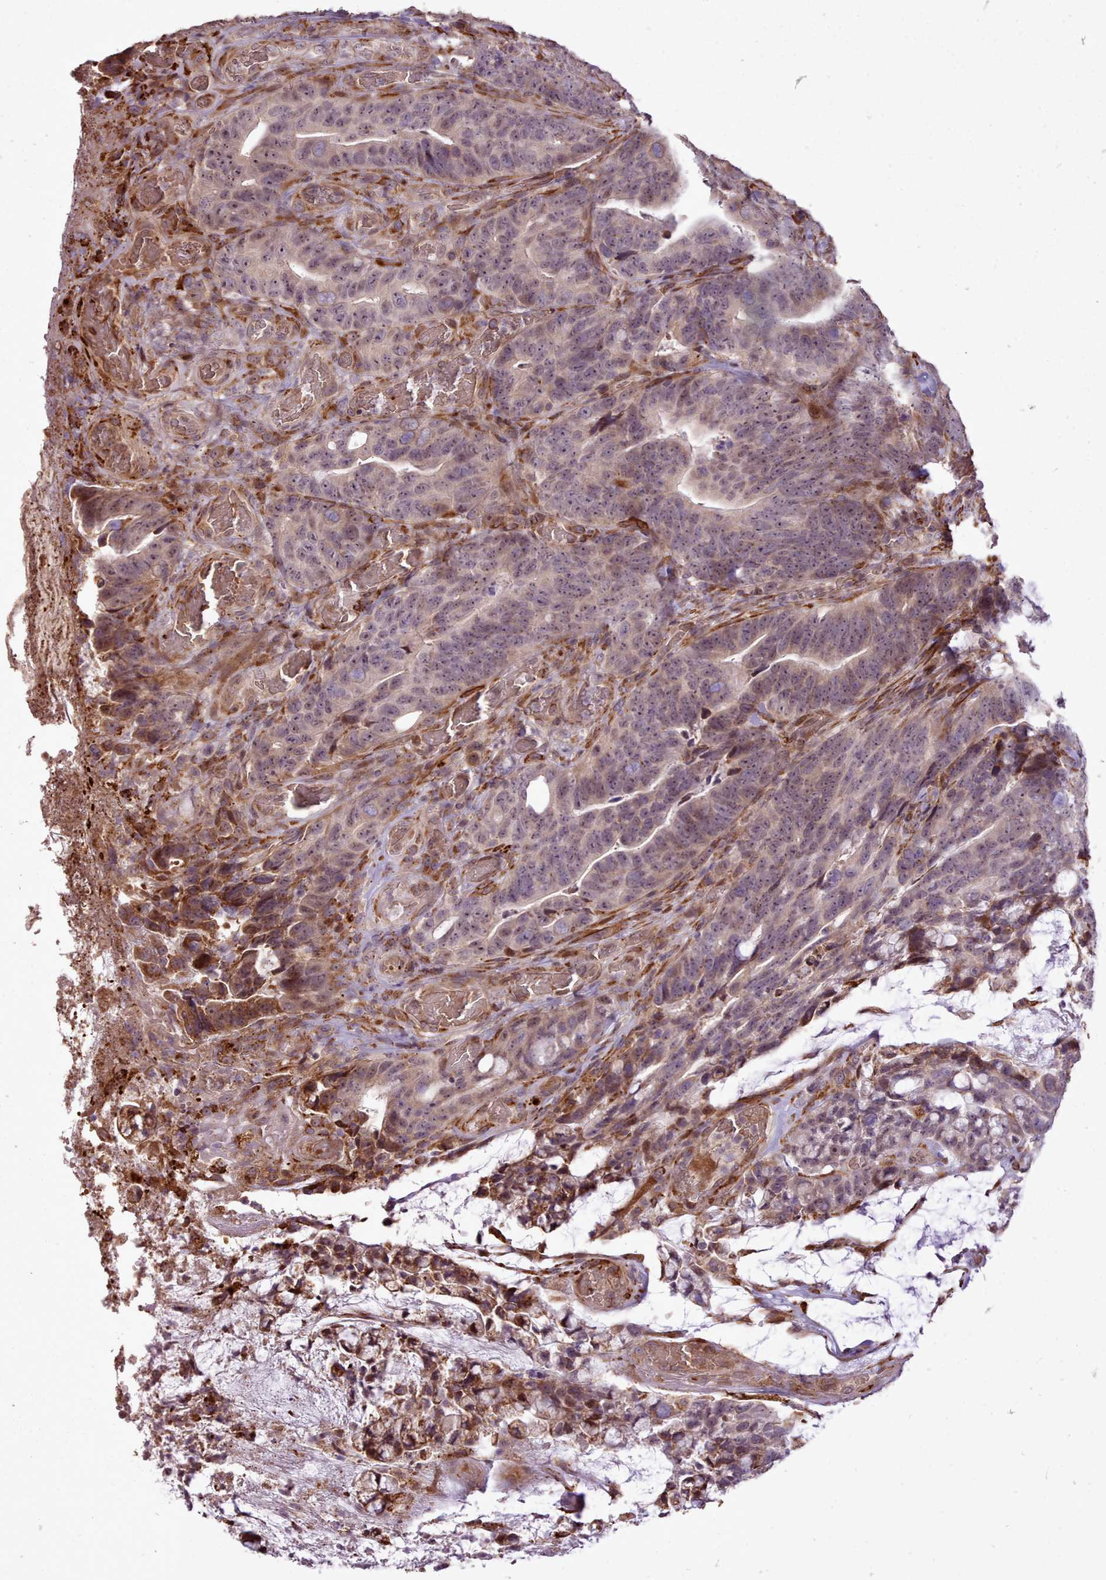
{"staining": {"intensity": "moderate", "quantity": "<25%", "location": "cytoplasmic/membranous,nuclear"}, "tissue": "colorectal cancer", "cell_type": "Tumor cells", "image_type": "cancer", "snomed": [{"axis": "morphology", "description": "Adenocarcinoma, NOS"}, {"axis": "topography", "description": "Colon"}], "caption": "The micrograph exhibits staining of colorectal adenocarcinoma, revealing moderate cytoplasmic/membranous and nuclear protein expression (brown color) within tumor cells.", "gene": "CABP1", "patient": {"sex": "female", "age": 82}}